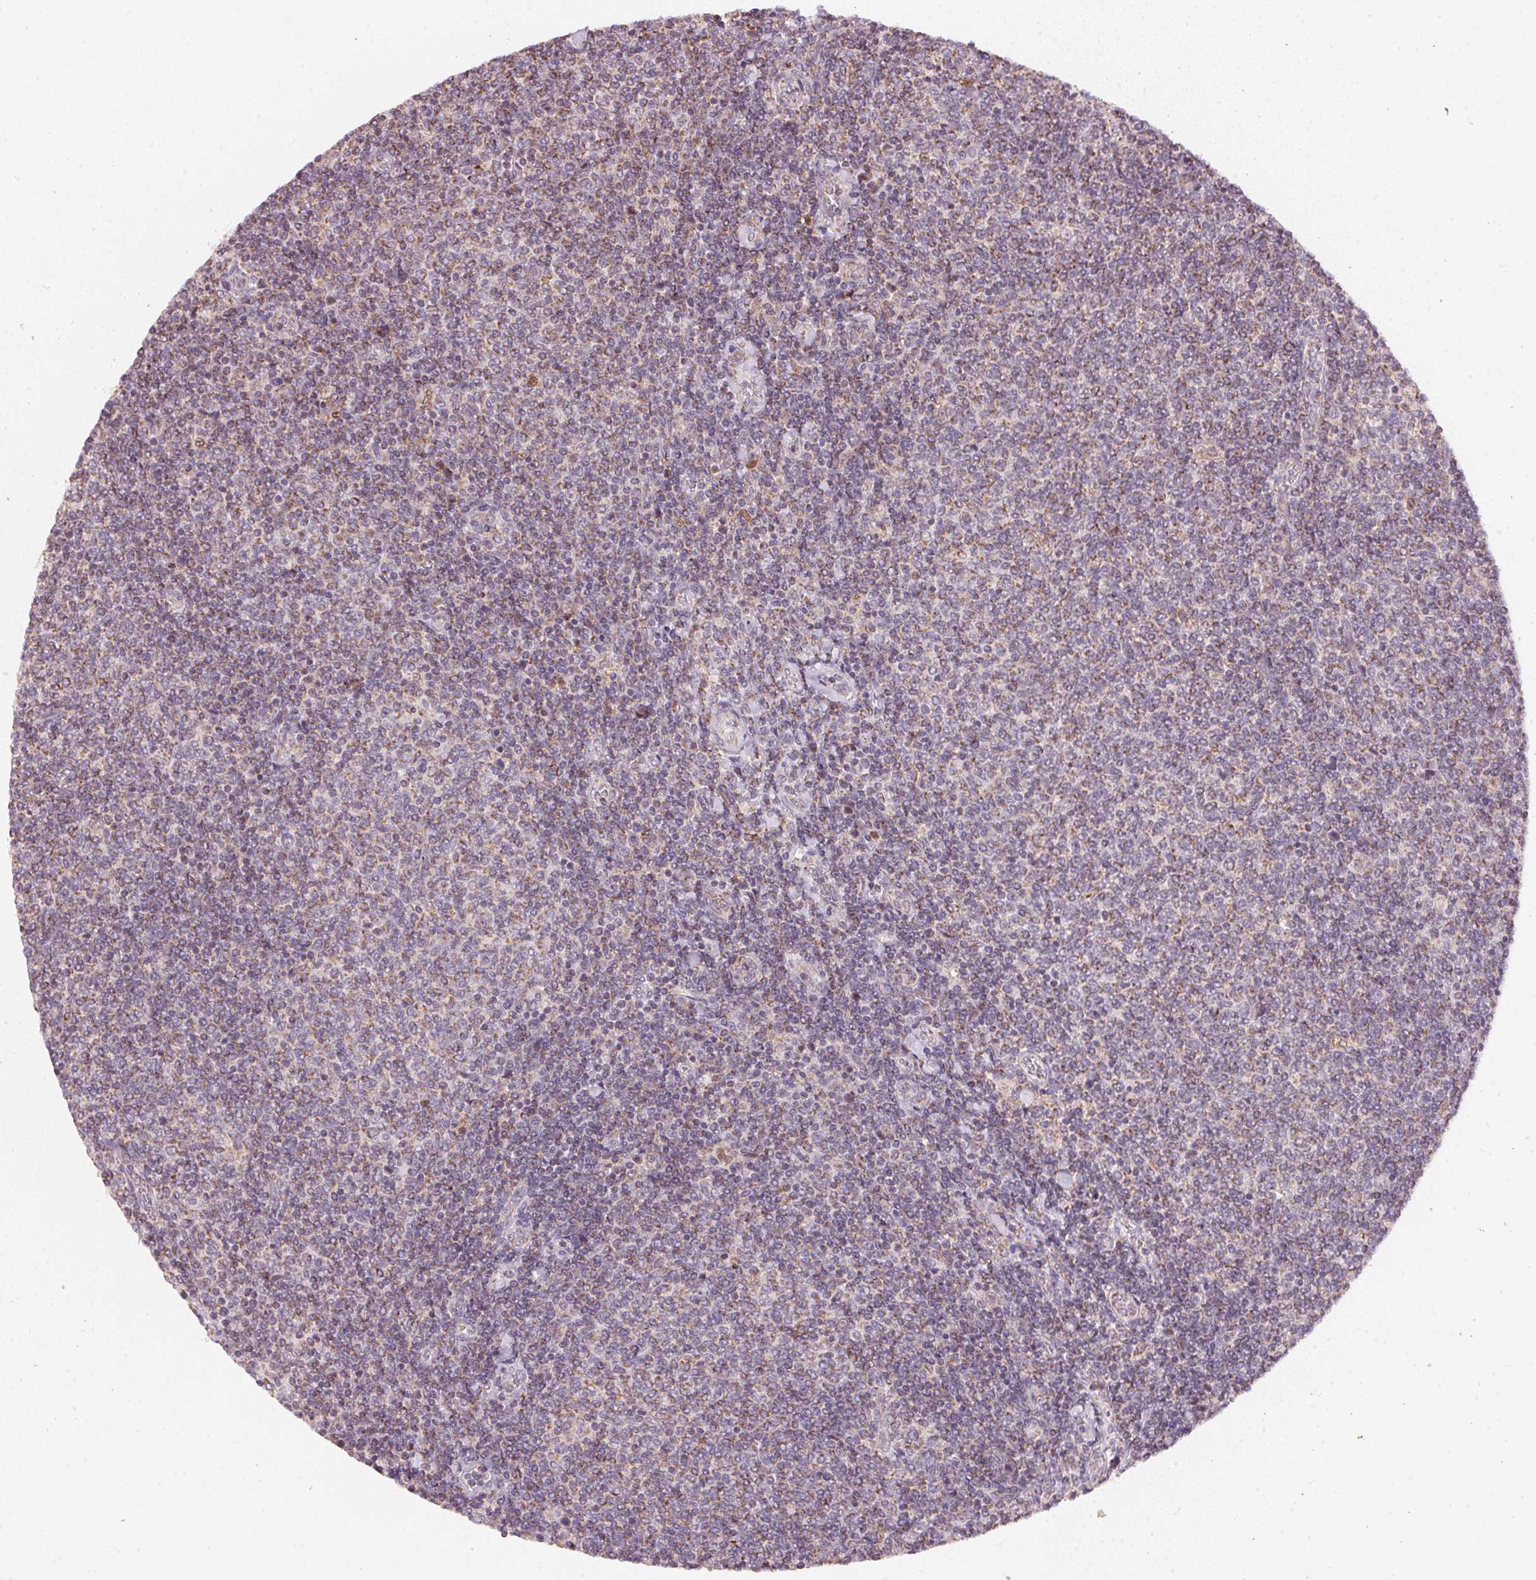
{"staining": {"intensity": "moderate", "quantity": "25%-75%", "location": "cytoplasmic/membranous"}, "tissue": "lymphoma", "cell_type": "Tumor cells", "image_type": "cancer", "snomed": [{"axis": "morphology", "description": "Malignant lymphoma, non-Hodgkin's type, Low grade"}, {"axis": "topography", "description": "Lymph node"}], "caption": "An immunohistochemistry micrograph of tumor tissue is shown. Protein staining in brown highlights moderate cytoplasmic/membranous positivity in malignant lymphoma, non-Hodgkin's type (low-grade) within tumor cells.", "gene": "COQ7", "patient": {"sex": "male", "age": 52}}